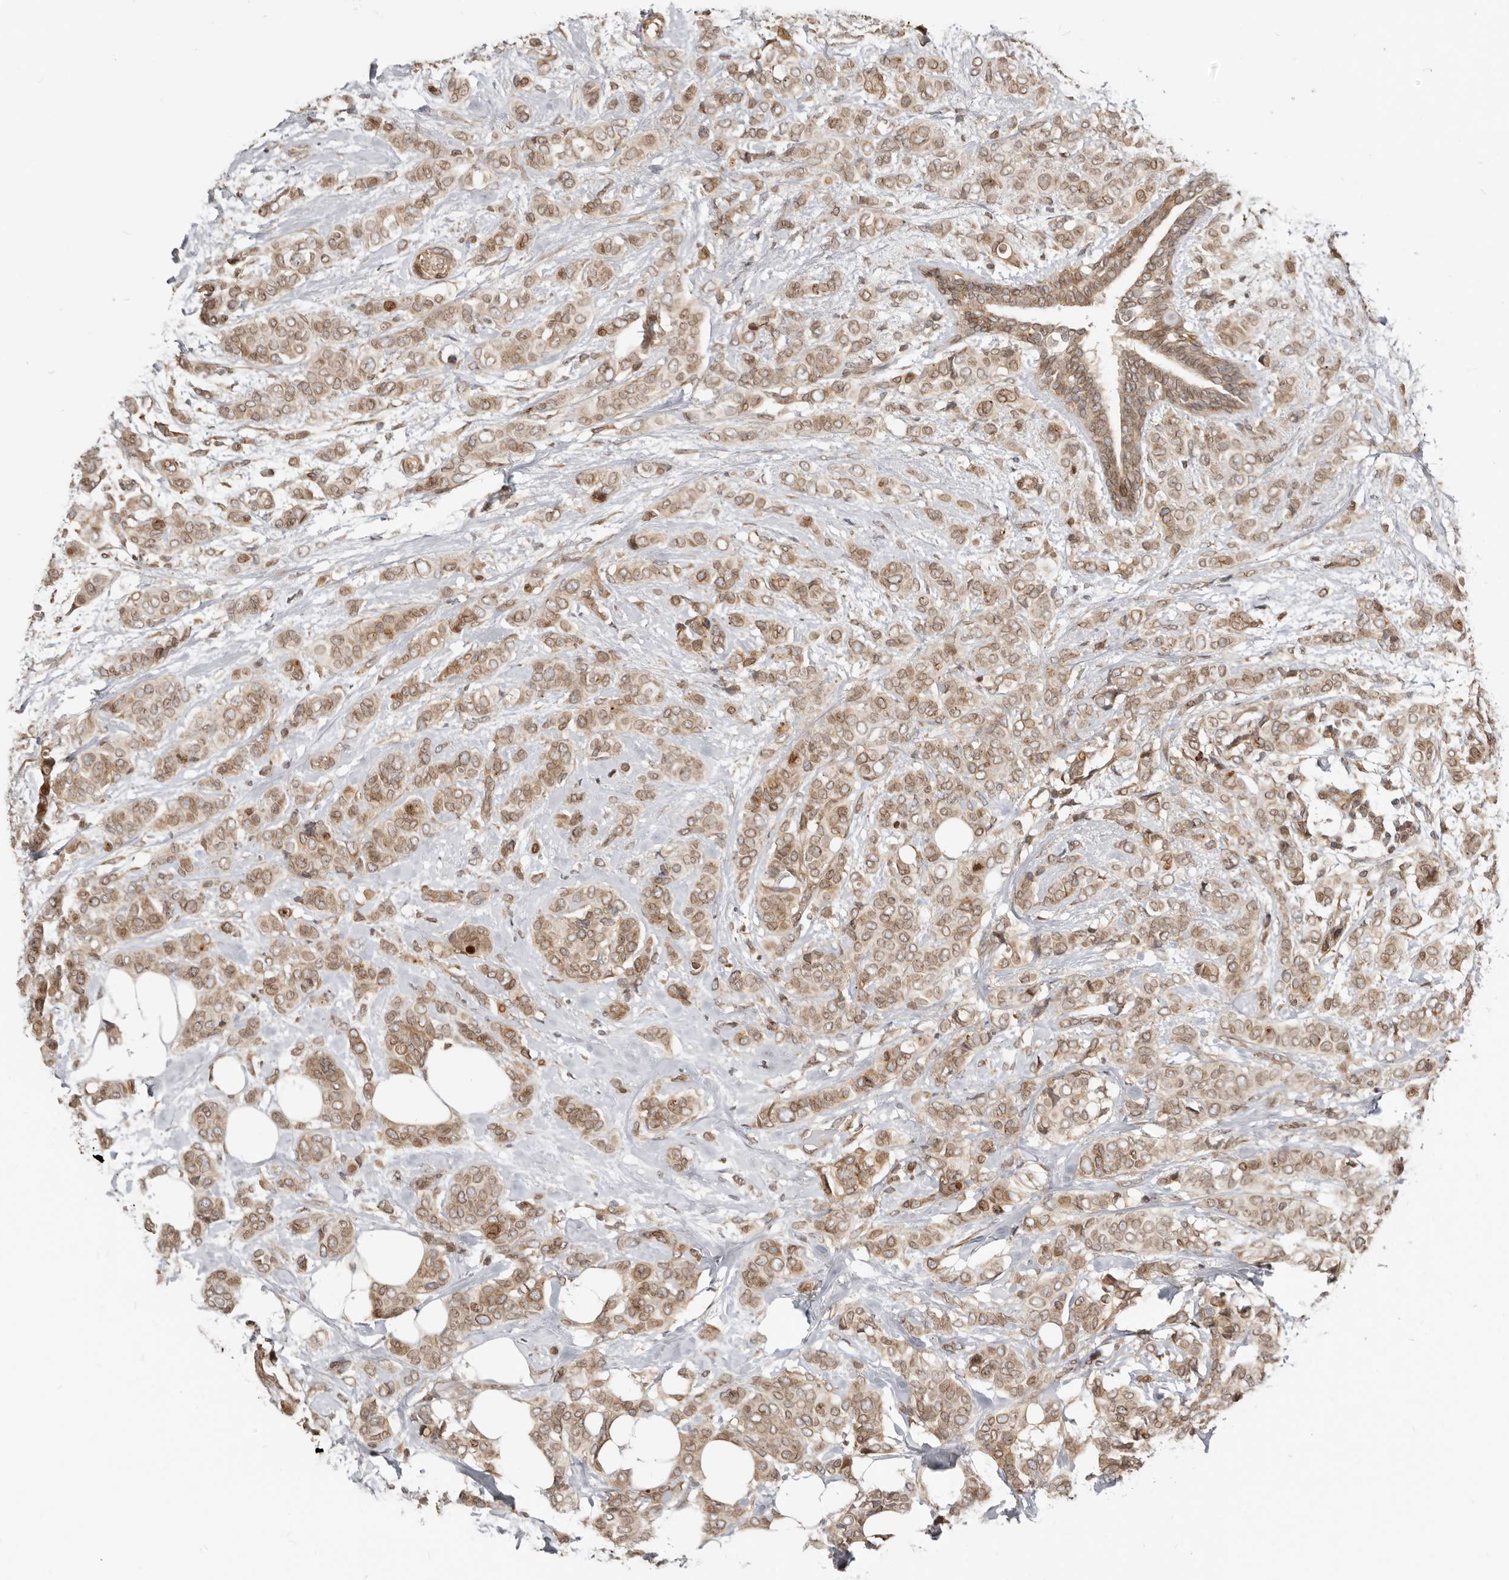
{"staining": {"intensity": "moderate", "quantity": ">75%", "location": "cytoplasmic/membranous,nuclear"}, "tissue": "breast cancer", "cell_type": "Tumor cells", "image_type": "cancer", "snomed": [{"axis": "morphology", "description": "Lobular carcinoma"}, {"axis": "topography", "description": "Breast"}], "caption": "High-magnification brightfield microscopy of breast cancer (lobular carcinoma) stained with DAB (3,3'-diaminobenzidine) (brown) and counterstained with hematoxylin (blue). tumor cells exhibit moderate cytoplasmic/membranous and nuclear staining is seen in about>75% of cells.", "gene": "NUP153", "patient": {"sex": "female", "age": 51}}